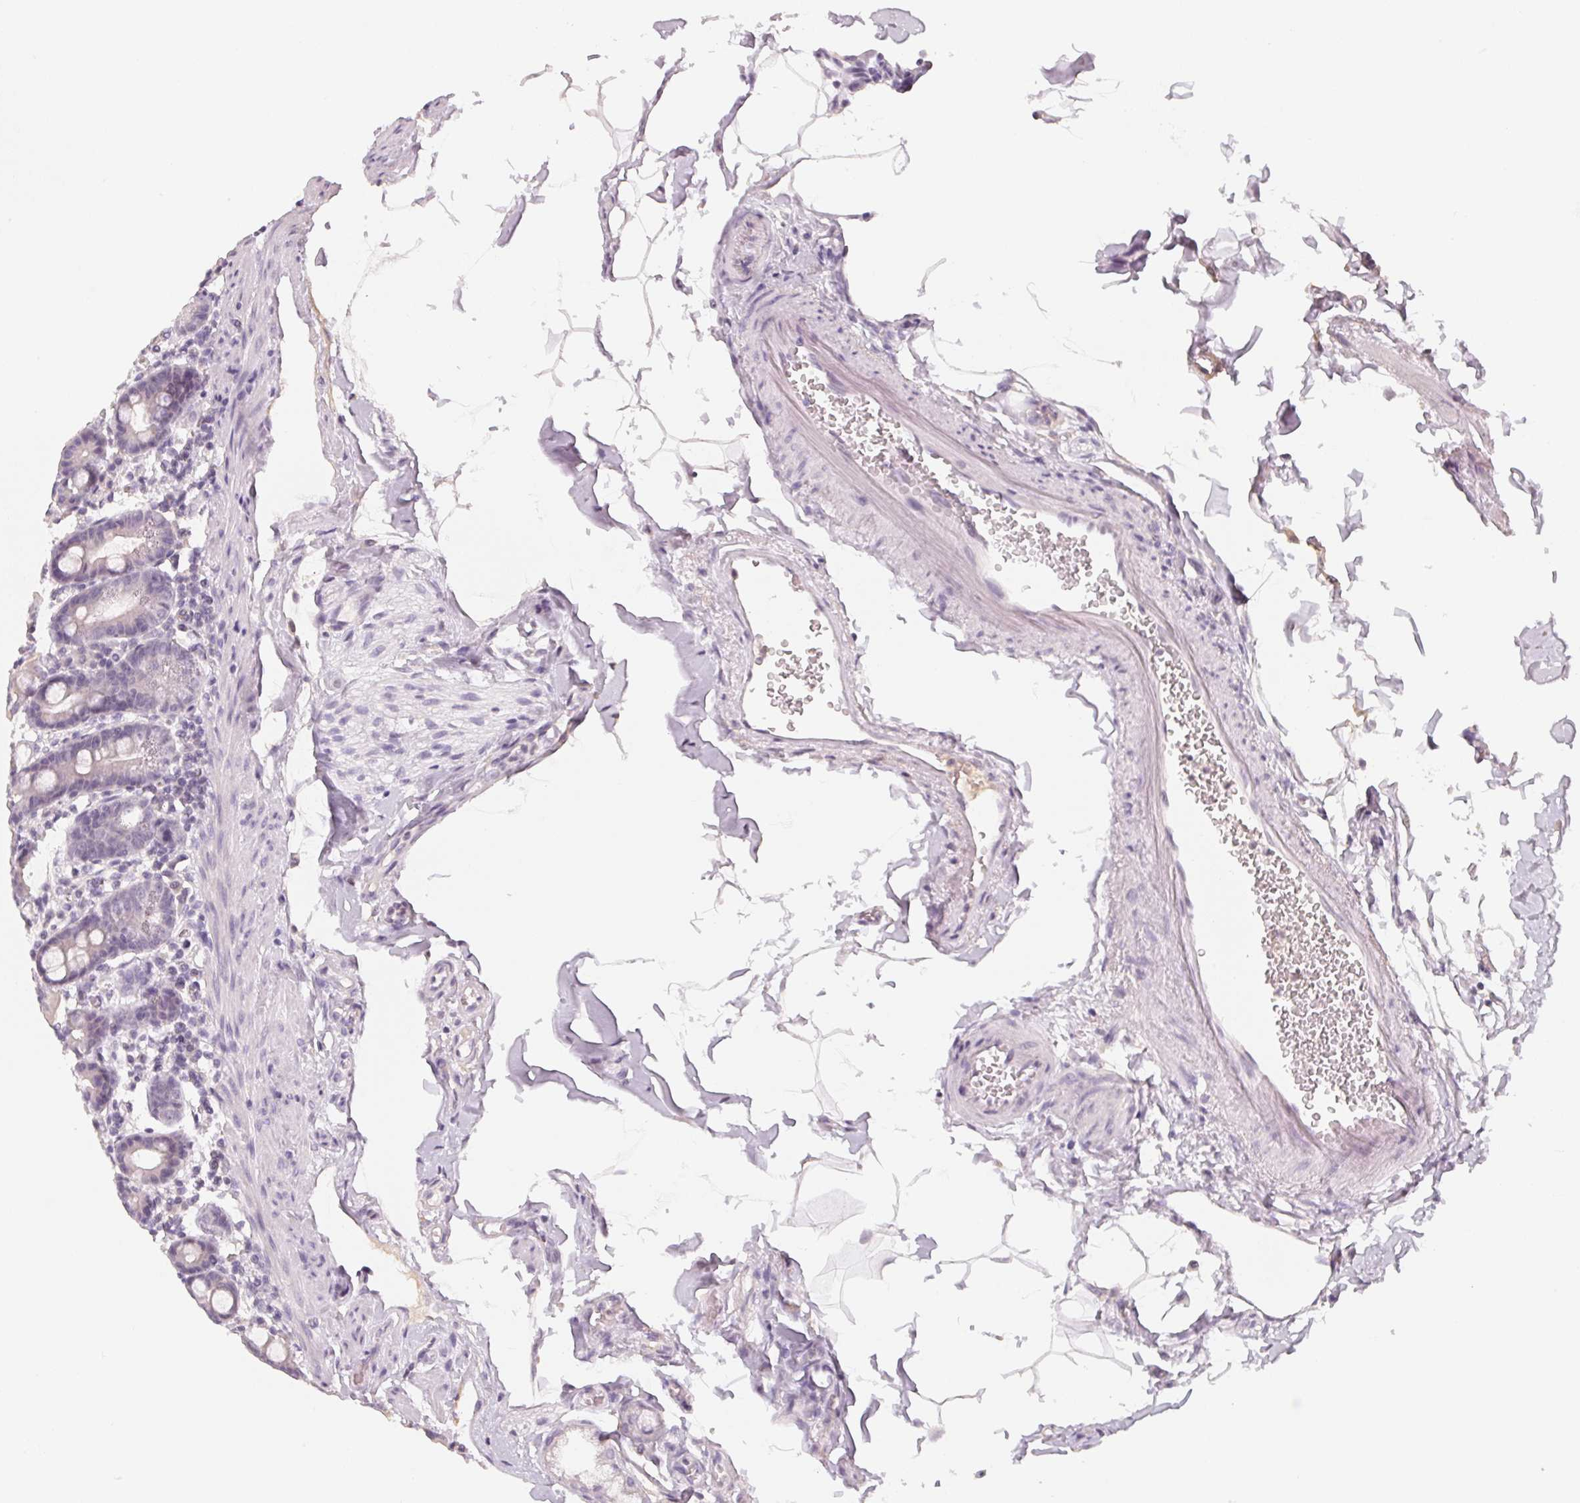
{"staining": {"intensity": "negative", "quantity": "none", "location": "none"}, "tissue": "duodenum", "cell_type": "Glandular cells", "image_type": "normal", "snomed": [{"axis": "morphology", "description": "Normal tissue, NOS"}, {"axis": "topography", "description": "Pancreas"}, {"axis": "topography", "description": "Duodenum"}], "caption": "Immunohistochemistry (IHC) of normal human duodenum shows no positivity in glandular cells.", "gene": "CFAP276", "patient": {"sex": "male", "age": 59}}